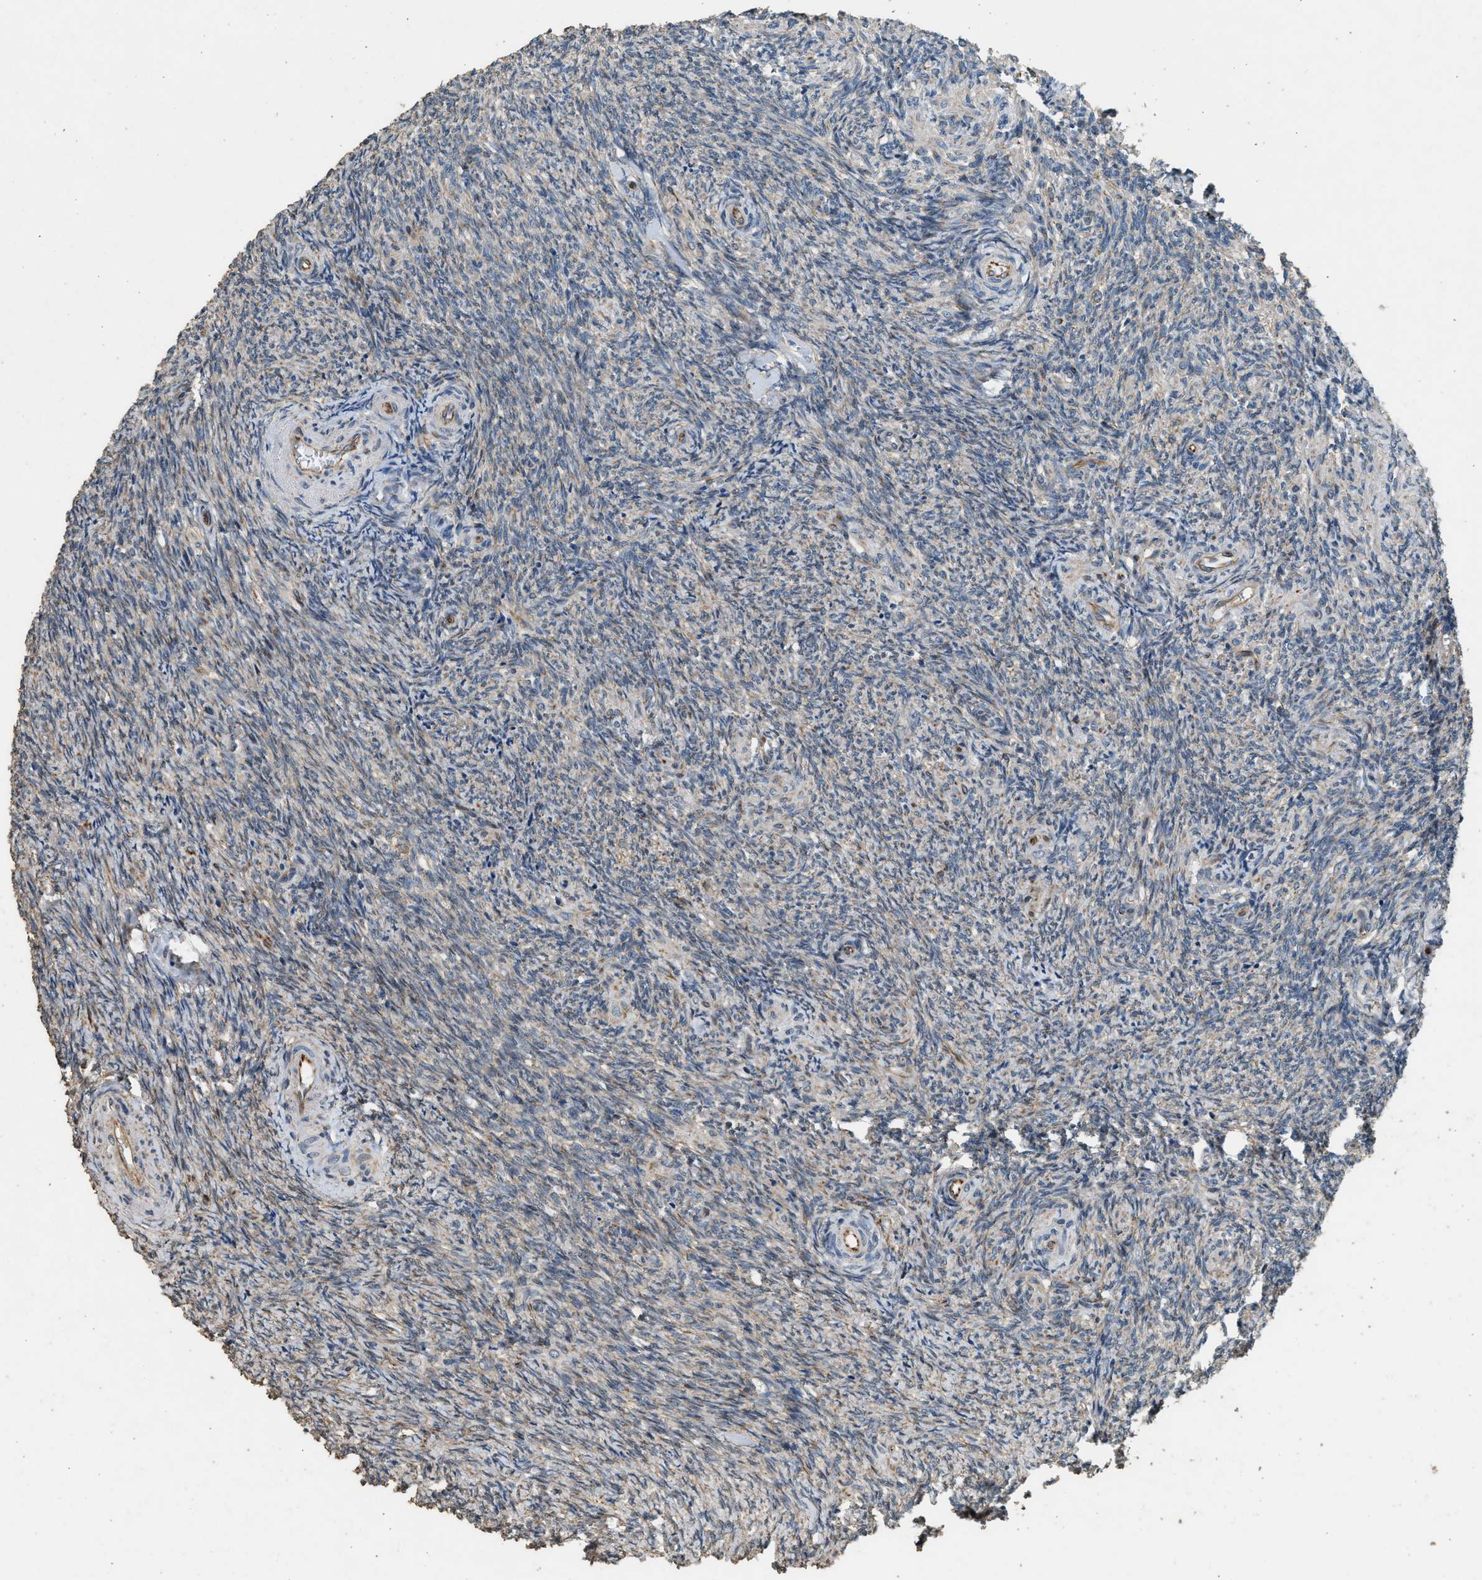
{"staining": {"intensity": "moderate", "quantity": ">75%", "location": "cytoplasmic/membranous"}, "tissue": "ovary", "cell_type": "Follicle cells", "image_type": "normal", "snomed": [{"axis": "morphology", "description": "Normal tissue, NOS"}, {"axis": "topography", "description": "Ovary"}], "caption": "A brown stain labels moderate cytoplasmic/membranous expression of a protein in follicle cells of unremarkable ovary.", "gene": "PCLO", "patient": {"sex": "female", "age": 41}}